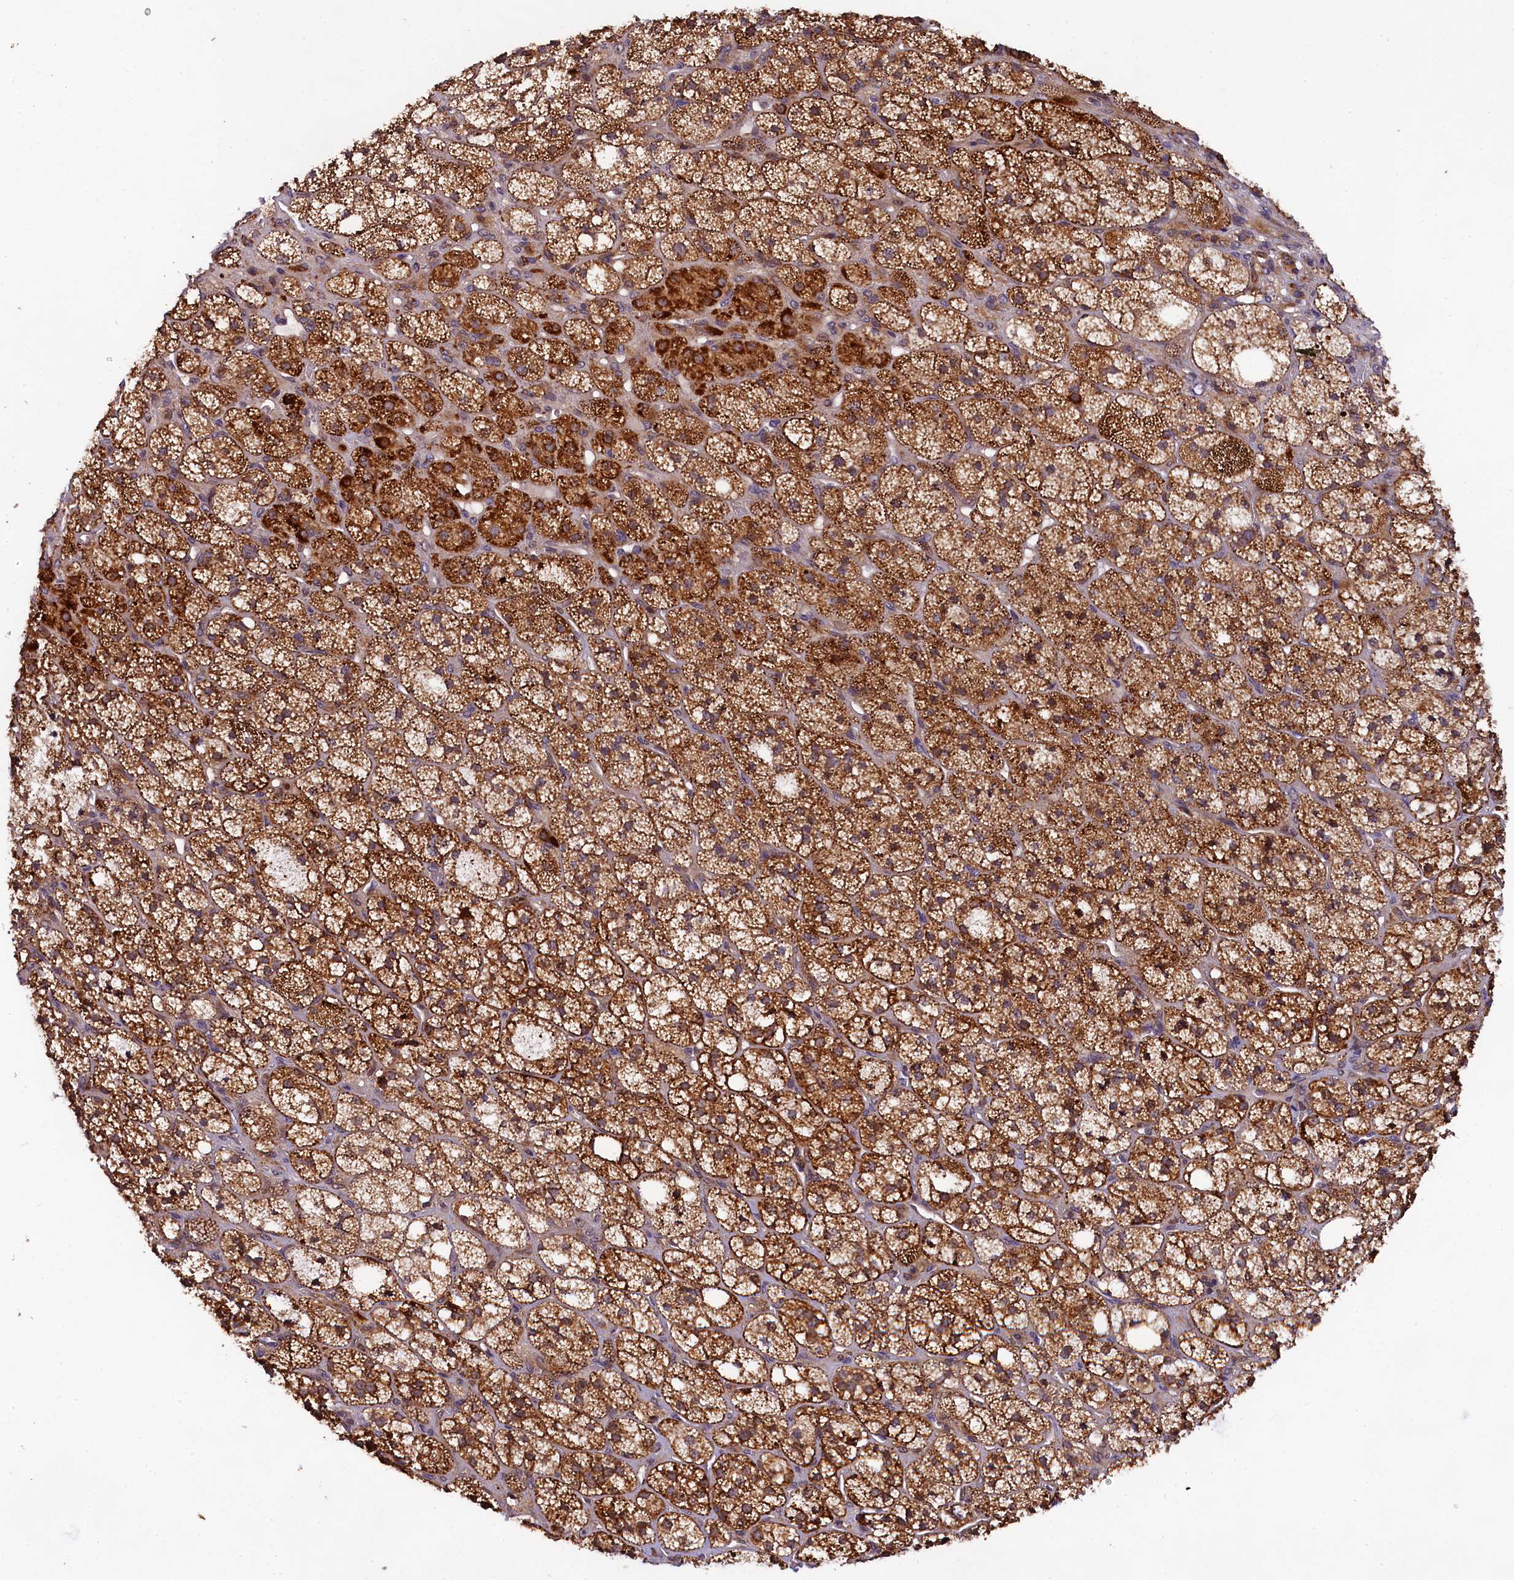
{"staining": {"intensity": "strong", "quantity": ">75%", "location": "cytoplasmic/membranous"}, "tissue": "adrenal gland", "cell_type": "Glandular cells", "image_type": "normal", "snomed": [{"axis": "morphology", "description": "Normal tissue, NOS"}, {"axis": "topography", "description": "Adrenal gland"}], "caption": "Brown immunohistochemical staining in benign human adrenal gland displays strong cytoplasmic/membranous staining in approximately >75% of glandular cells. The protein is stained brown, and the nuclei are stained in blue (DAB IHC with brightfield microscopy, high magnification).", "gene": "DOHH", "patient": {"sex": "male", "age": 61}}